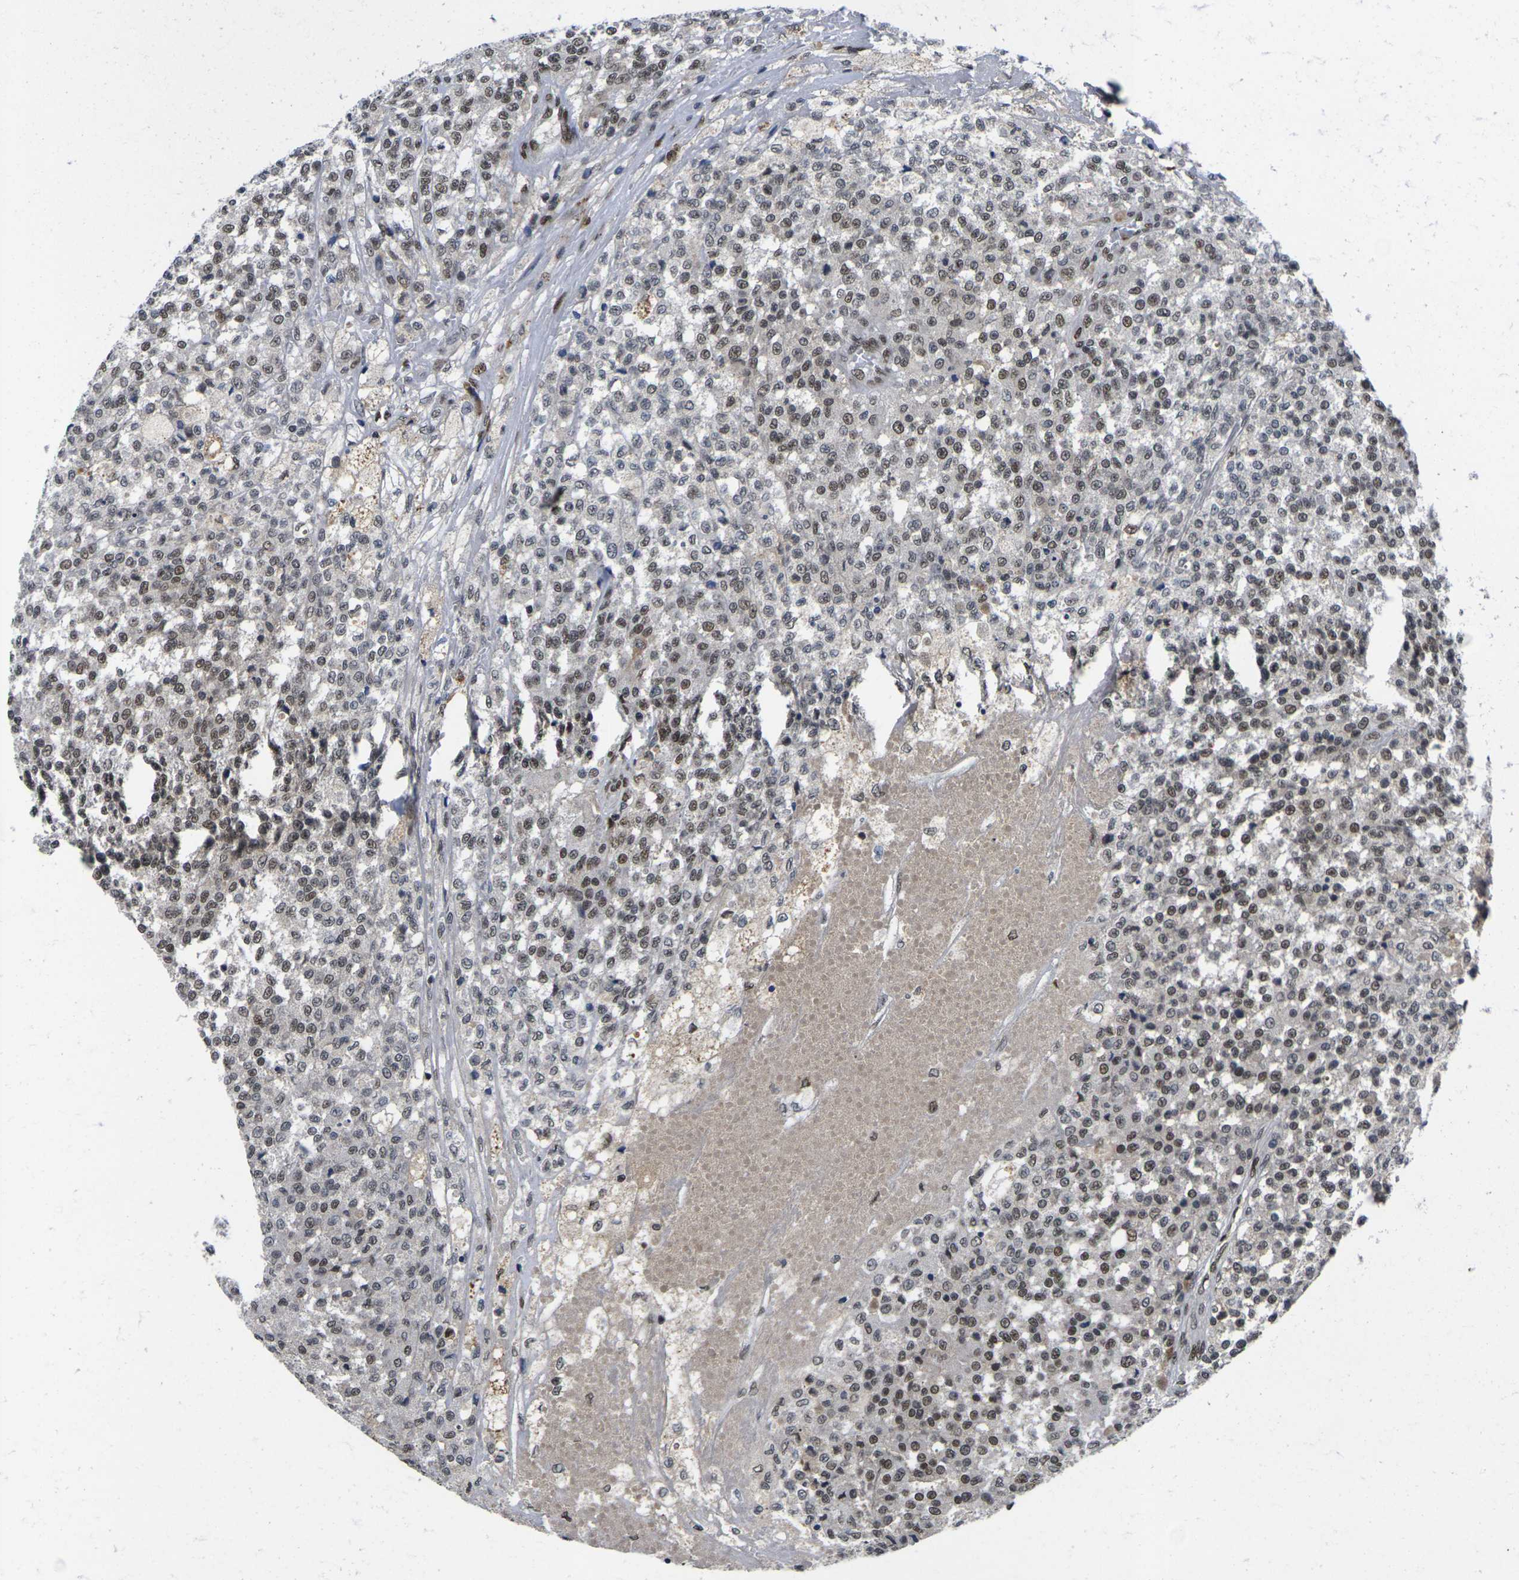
{"staining": {"intensity": "weak", "quantity": "25%-75%", "location": "nuclear"}, "tissue": "testis cancer", "cell_type": "Tumor cells", "image_type": "cancer", "snomed": [{"axis": "morphology", "description": "Seminoma, NOS"}, {"axis": "topography", "description": "Testis"}], "caption": "Immunohistochemical staining of testis cancer displays low levels of weak nuclear protein positivity in about 25%-75% of tumor cells. Using DAB (brown) and hematoxylin (blue) stains, captured at high magnification using brightfield microscopy.", "gene": "GTF2E1", "patient": {"sex": "male", "age": 59}}